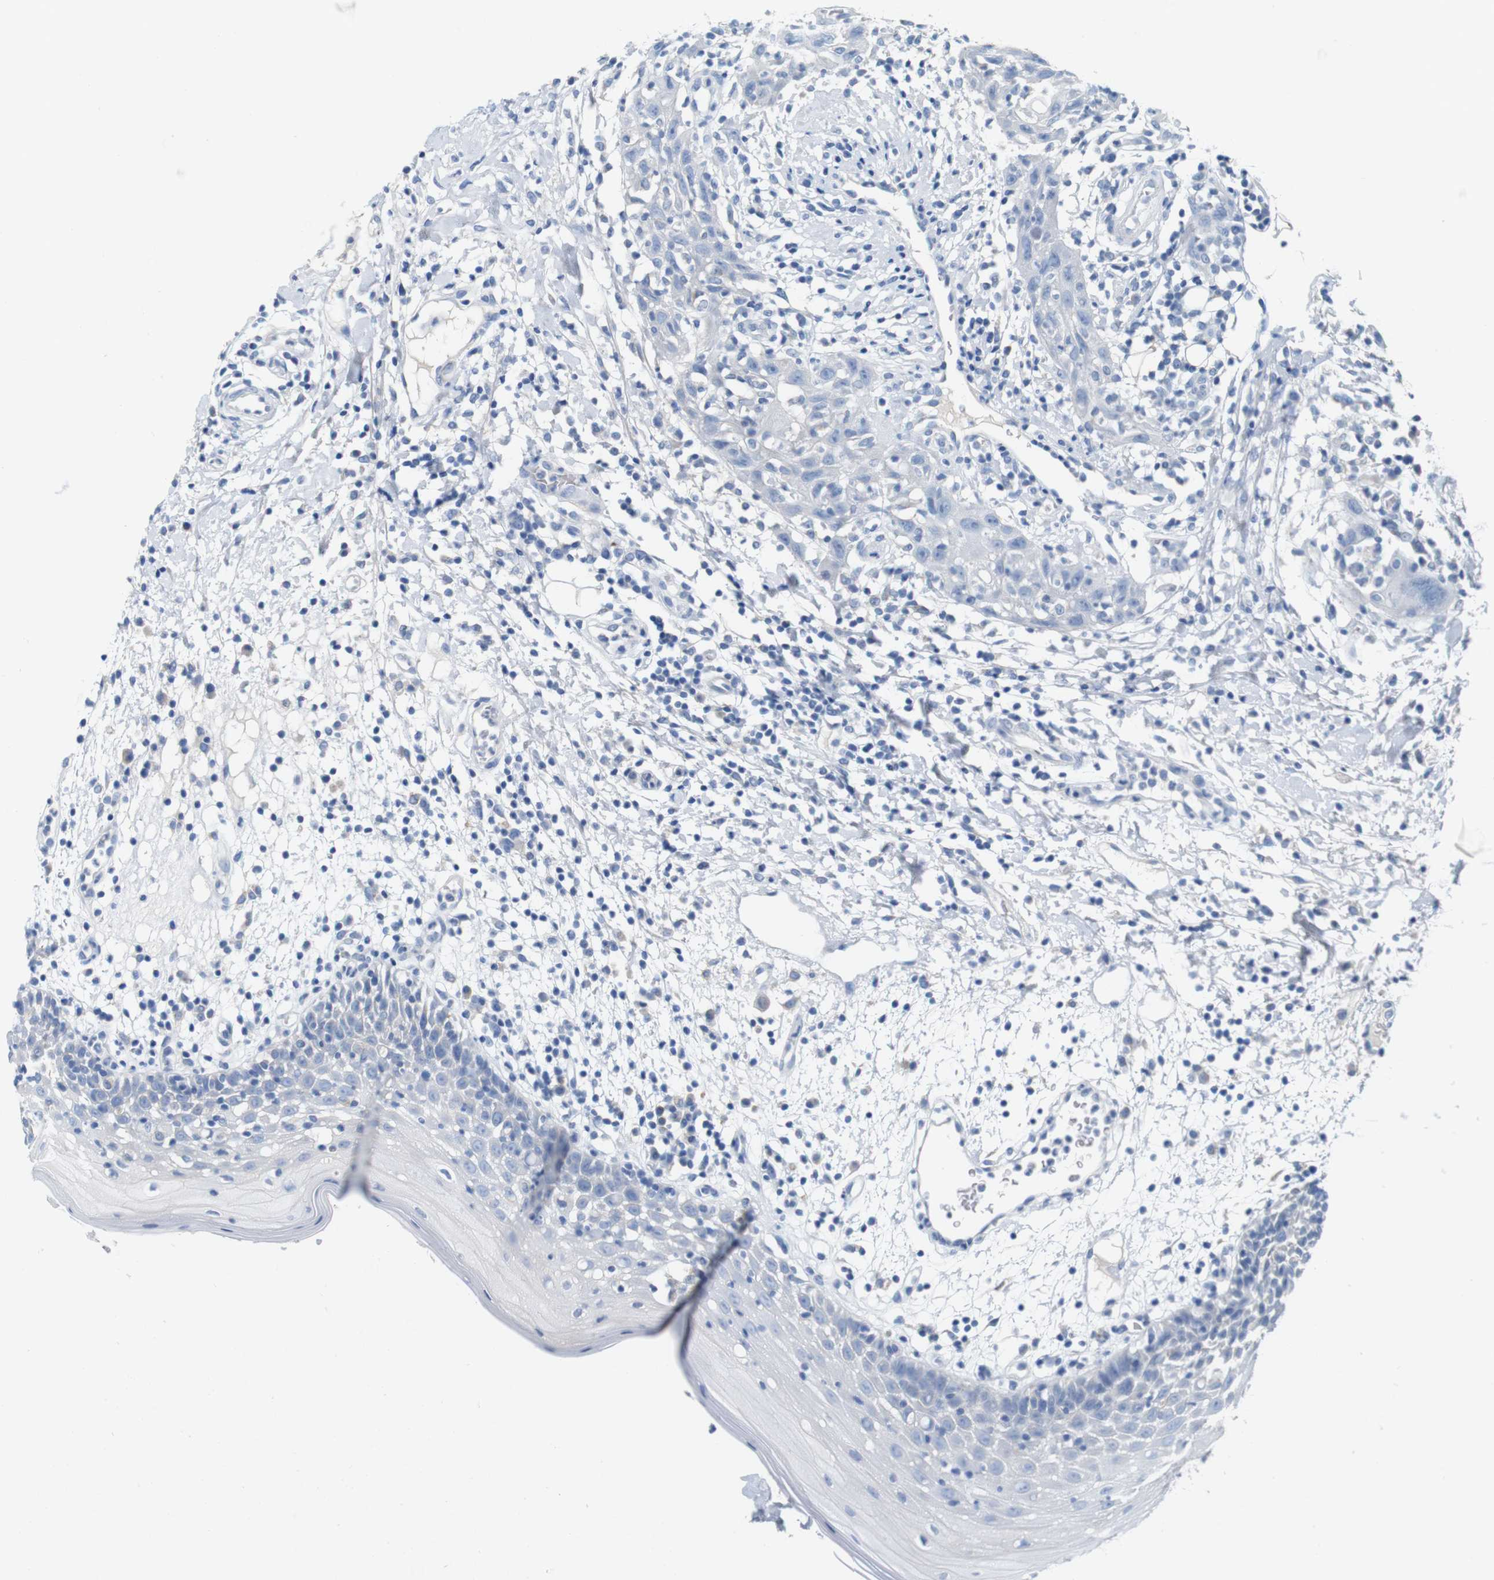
{"staining": {"intensity": "negative", "quantity": "none", "location": "none"}, "tissue": "oral mucosa", "cell_type": "Squamous epithelial cells", "image_type": "normal", "snomed": [{"axis": "morphology", "description": "Normal tissue, NOS"}, {"axis": "morphology", "description": "Squamous cell carcinoma, NOS"}, {"axis": "topography", "description": "Skeletal muscle"}, {"axis": "topography", "description": "Oral tissue"}], "caption": "This is an IHC histopathology image of unremarkable oral mucosa. There is no positivity in squamous epithelial cells.", "gene": "IGSF8", "patient": {"sex": "male", "age": 71}}